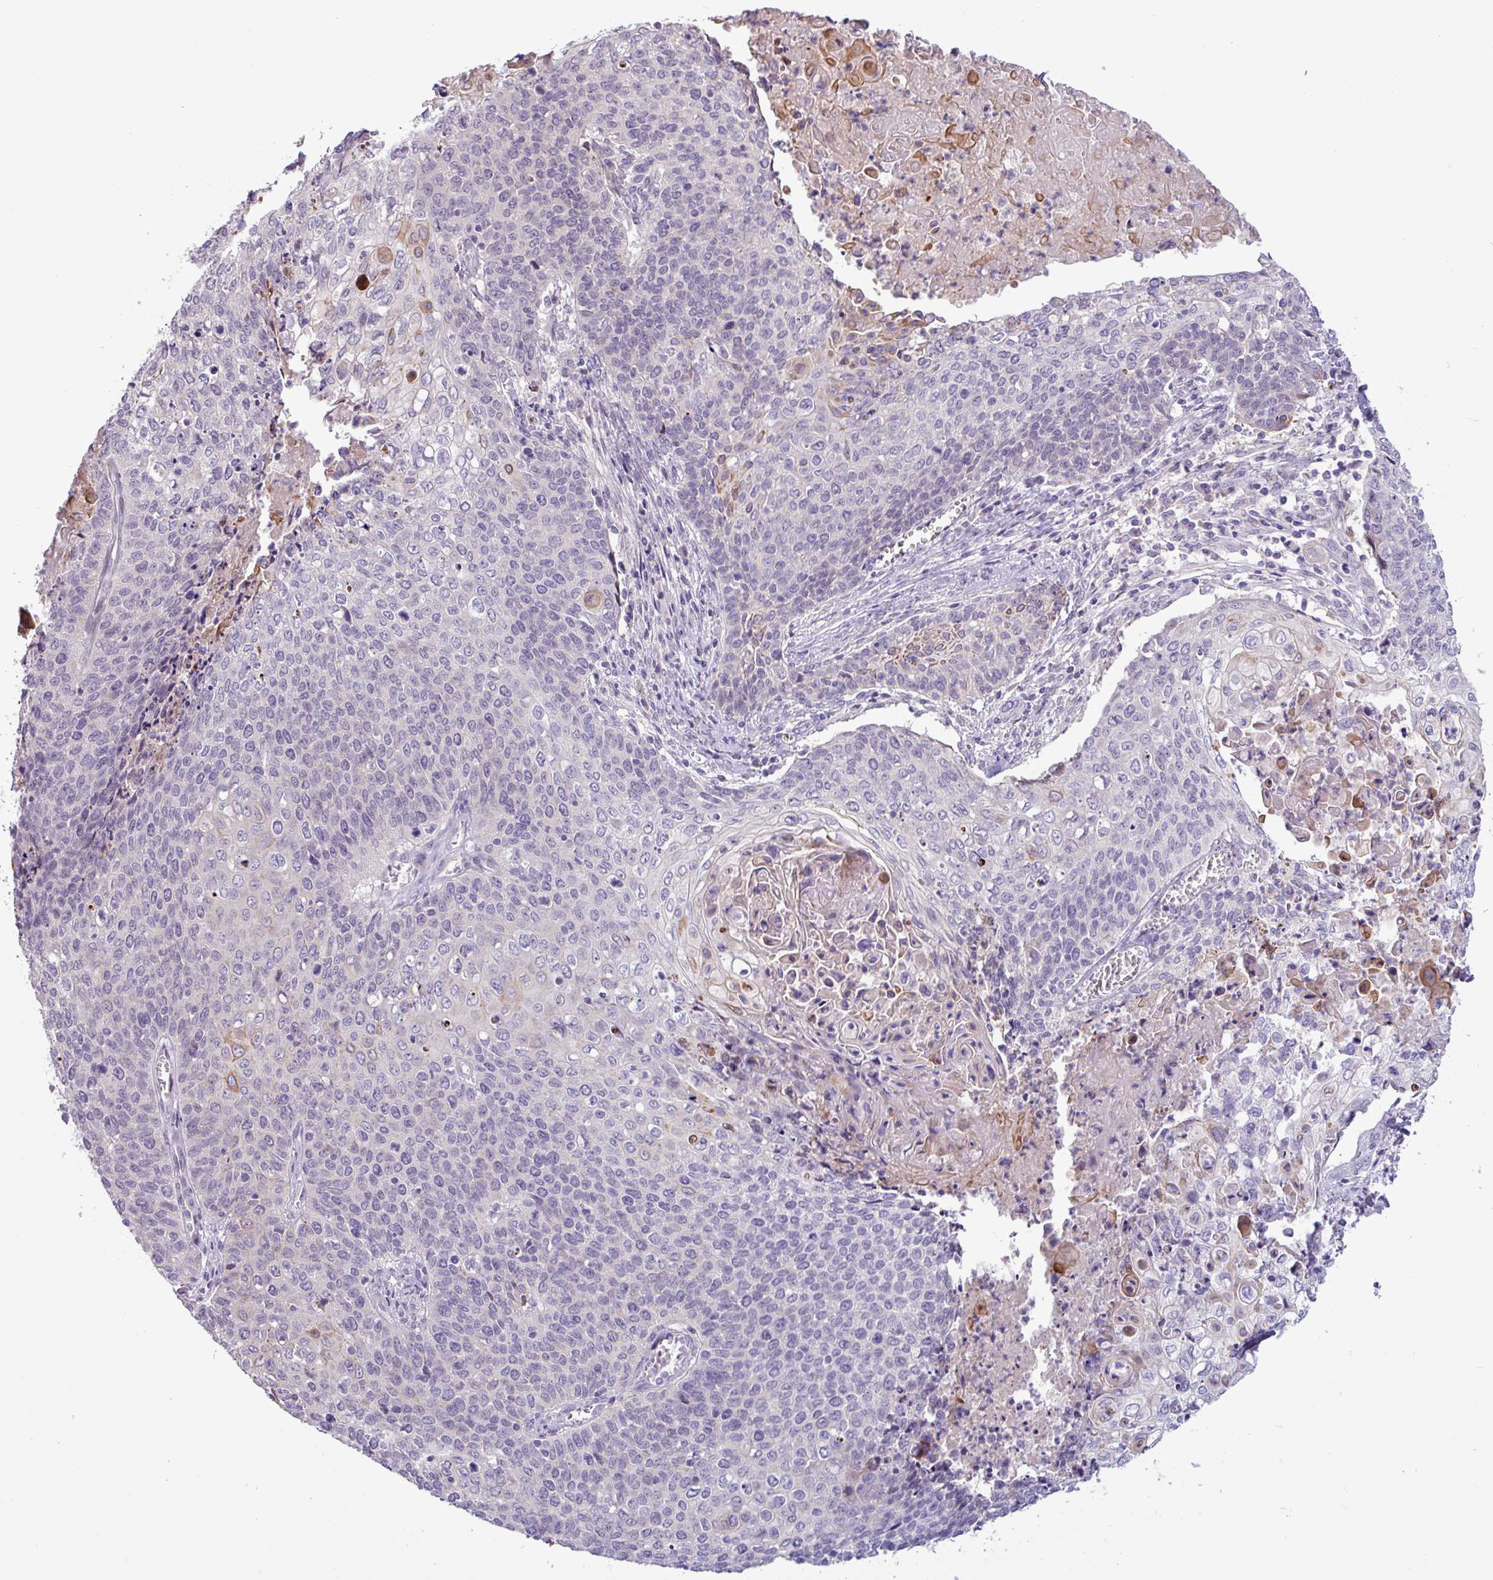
{"staining": {"intensity": "weak", "quantity": "<25%", "location": "cytoplasmic/membranous"}, "tissue": "cervical cancer", "cell_type": "Tumor cells", "image_type": "cancer", "snomed": [{"axis": "morphology", "description": "Squamous cell carcinoma, NOS"}, {"axis": "topography", "description": "Cervix"}], "caption": "Immunohistochemistry micrograph of neoplastic tissue: human cervical cancer (squamous cell carcinoma) stained with DAB (3,3'-diaminobenzidine) demonstrates no significant protein positivity in tumor cells.", "gene": "PNLDC1", "patient": {"sex": "female", "age": 39}}